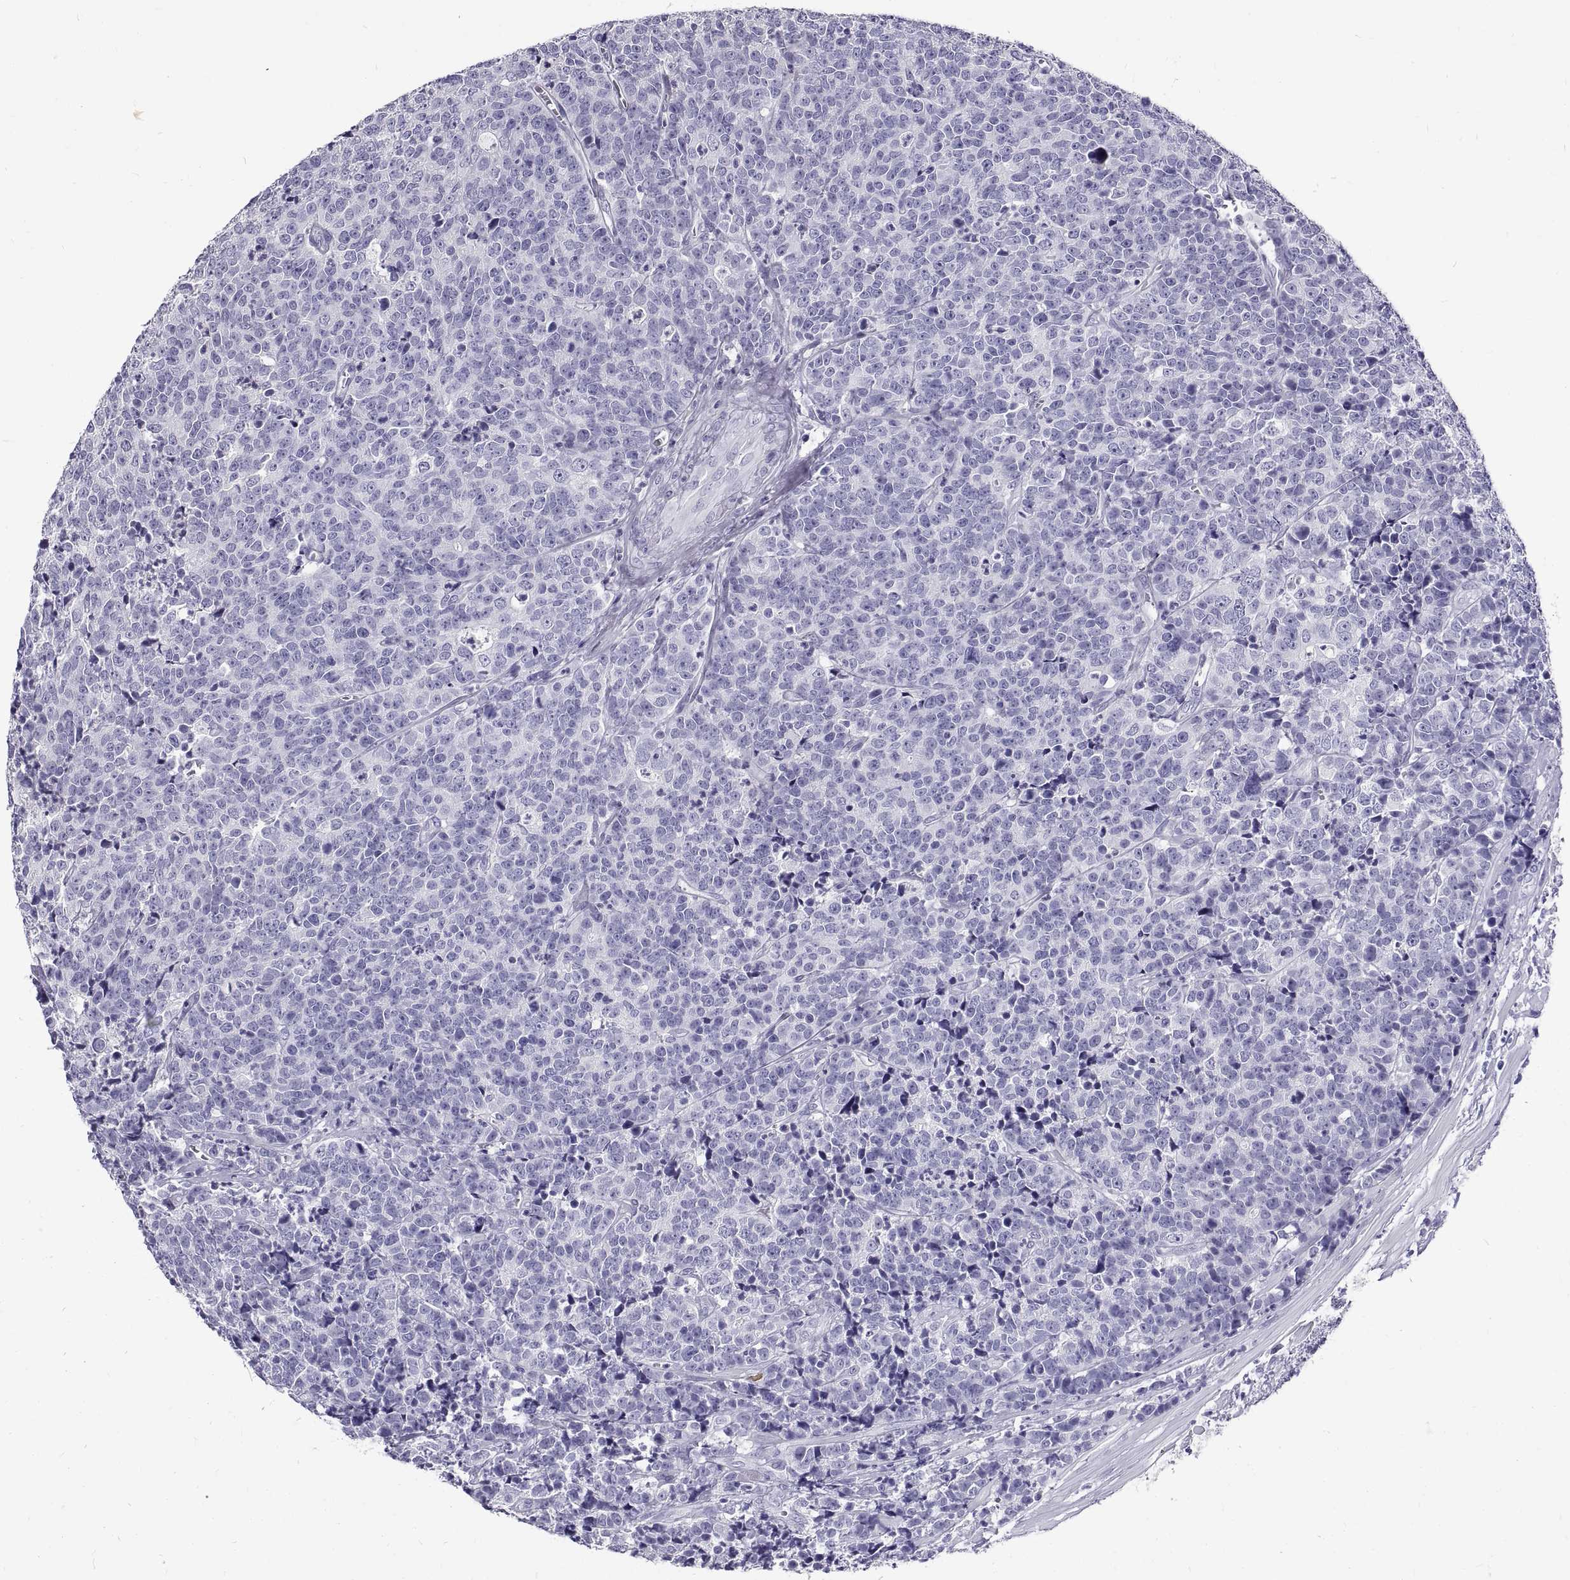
{"staining": {"intensity": "negative", "quantity": "none", "location": "none"}, "tissue": "prostate cancer", "cell_type": "Tumor cells", "image_type": "cancer", "snomed": [{"axis": "morphology", "description": "Adenocarcinoma, NOS"}, {"axis": "topography", "description": "Prostate"}], "caption": "This micrograph is of prostate cancer stained with immunohistochemistry to label a protein in brown with the nuclei are counter-stained blue. There is no positivity in tumor cells.", "gene": "GNG12", "patient": {"sex": "male", "age": 67}}